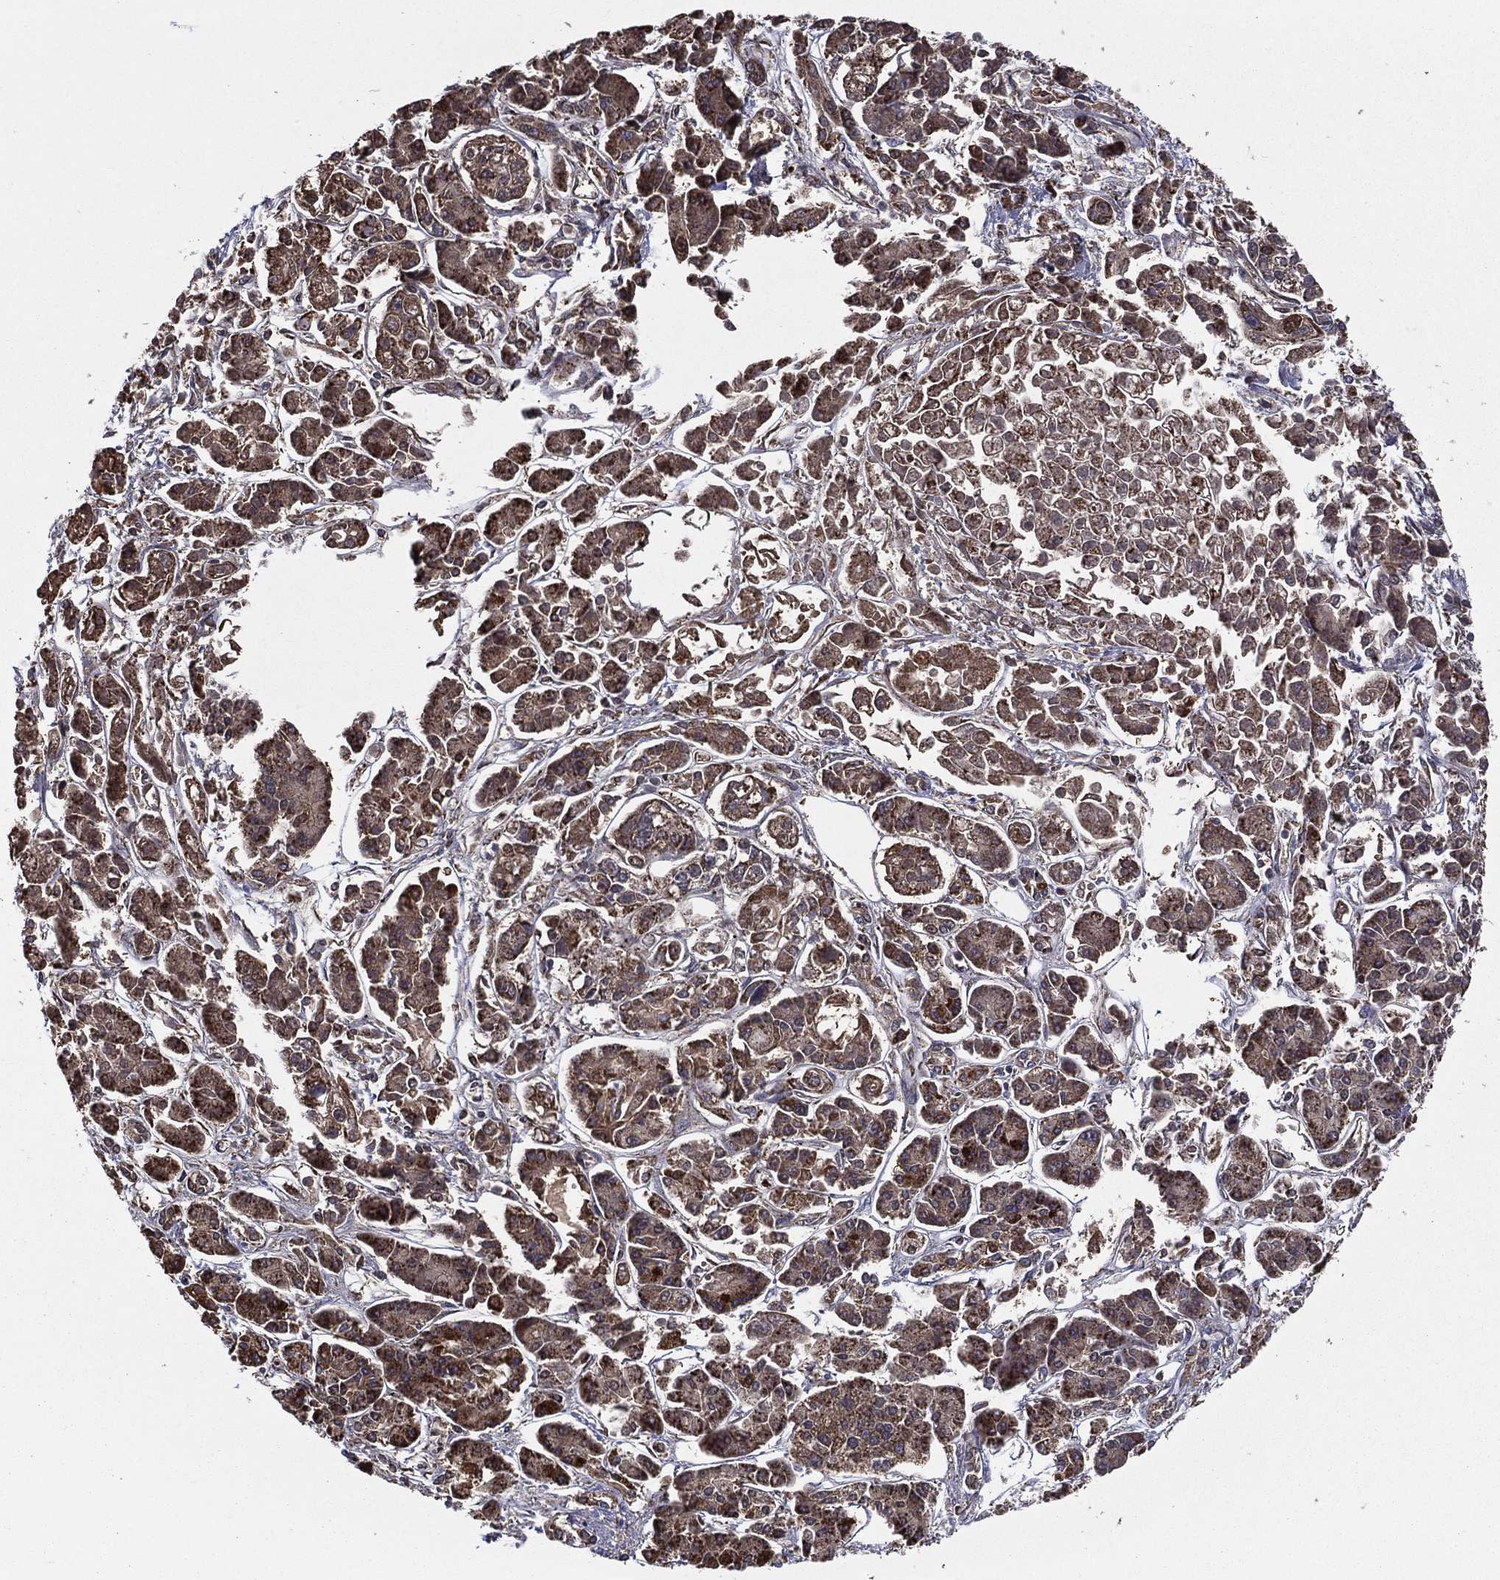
{"staining": {"intensity": "strong", "quantity": ">75%", "location": "cytoplasmic/membranous"}, "tissue": "pancreatic cancer", "cell_type": "Tumor cells", "image_type": "cancer", "snomed": [{"axis": "morphology", "description": "Adenocarcinoma, NOS"}, {"axis": "topography", "description": "Pancreas"}], "caption": "This micrograph displays immunohistochemistry staining of adenocarcinoma (pancreatic), with high strong cytoplasmic/membranous expression in approximately >75% of tumor cells.", "gene": "RIGI", "patient": {"sex": "male", "age": 85}}